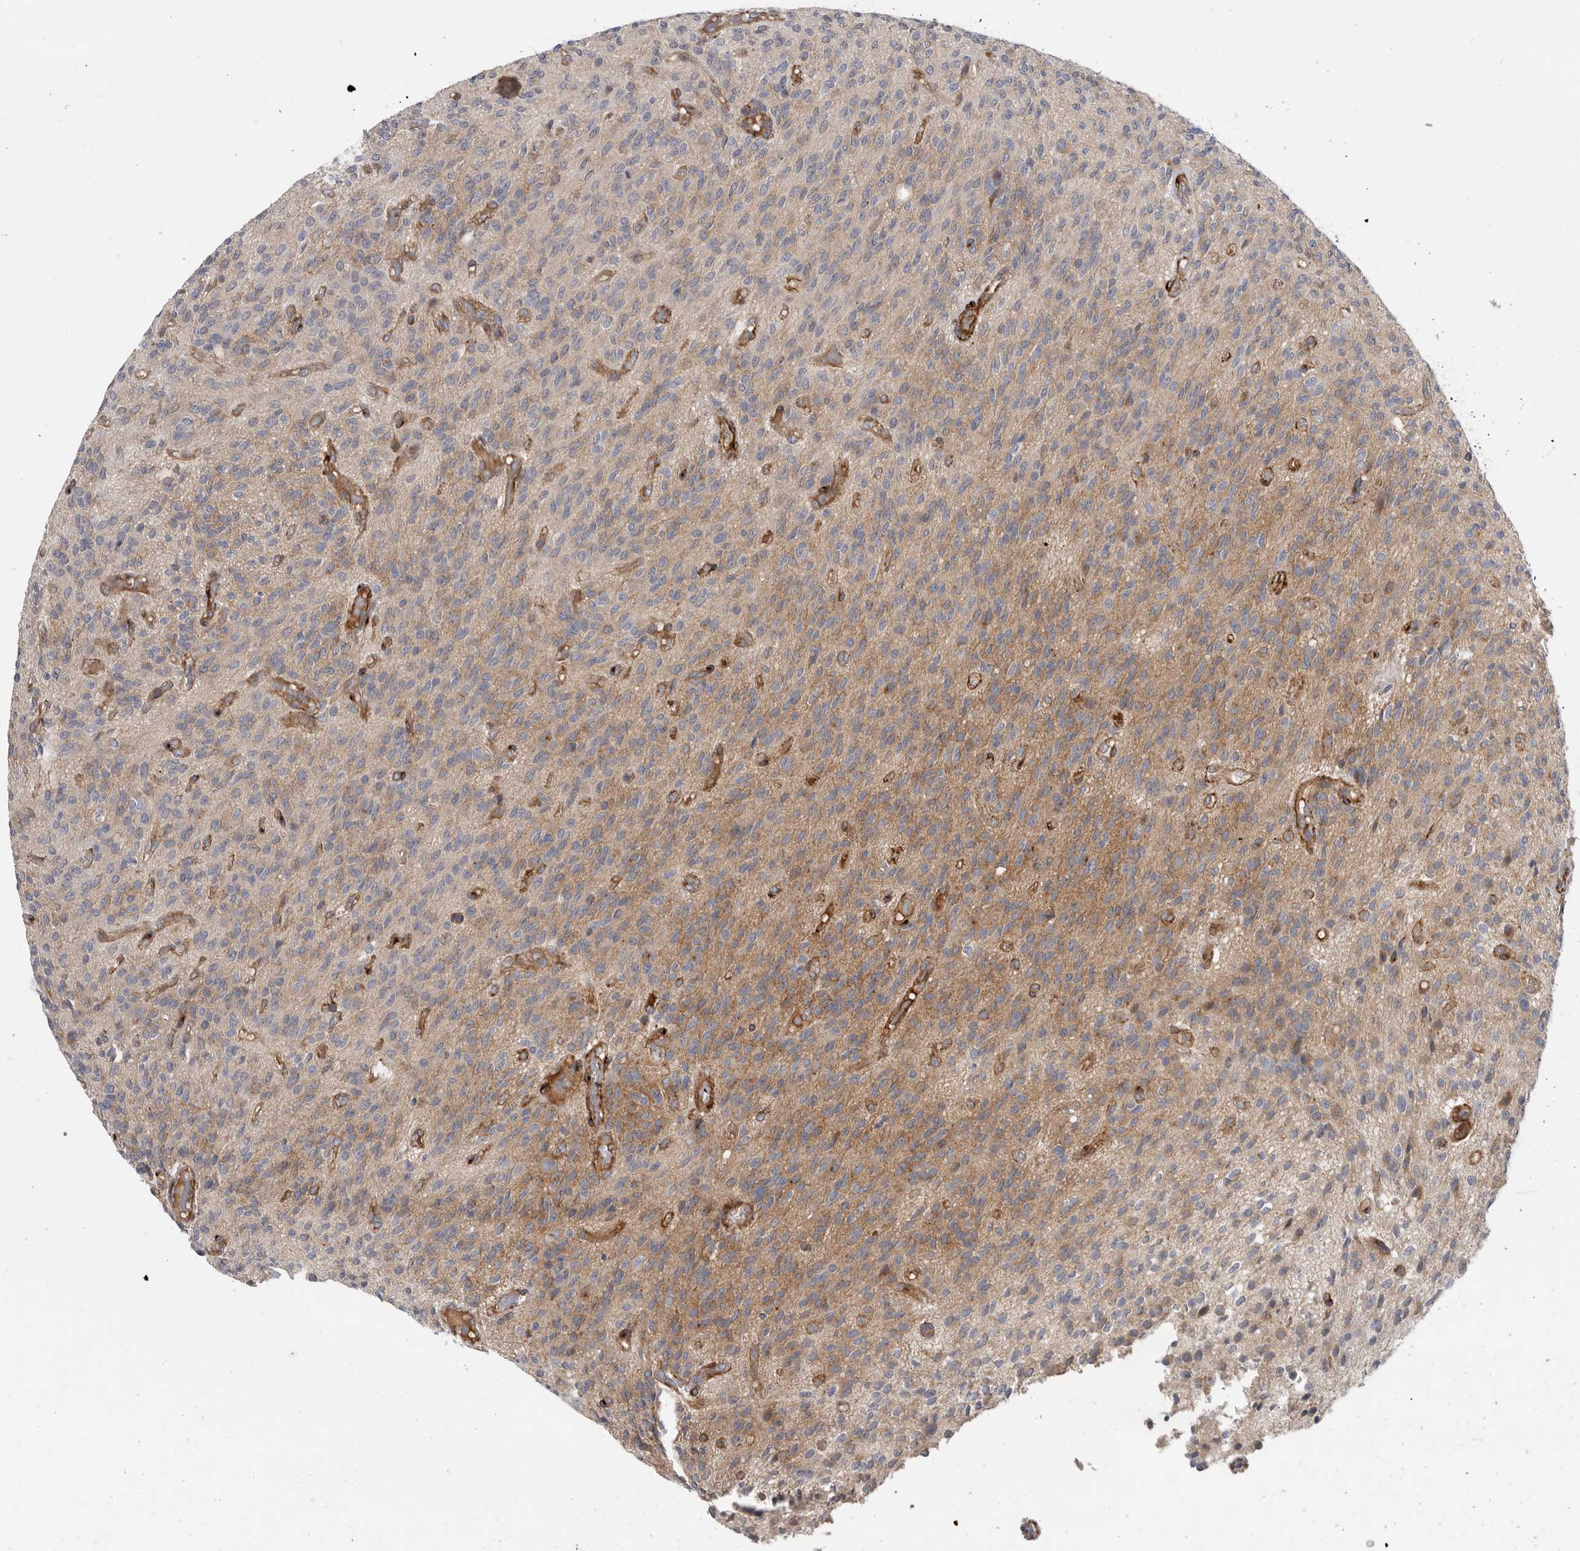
{"staining": {"intensity": "moderate", "quantity": ">75%", "location": "cytoplasmic/membranous"}, "tissue": "glioma", "cell_type": "Tumor cells", "image_type": "cancer", "snomed": [{"axis": "morphology", "description": "Glioma, malignant, High grade"}, {"axis": "topography", "description": "Brain"}], "caption": "High-magnification brightfield microscopy of high-grade glioma (malignant) stained with DAB (brown) and counterstained with hematoxylin (blue). tumor cells exhibit moderate cytoplasmic/membranous positivity is identified in about>75% of cells.", "gene": "ATXN3L", "patient": {"sex": "male", "age": 34}}